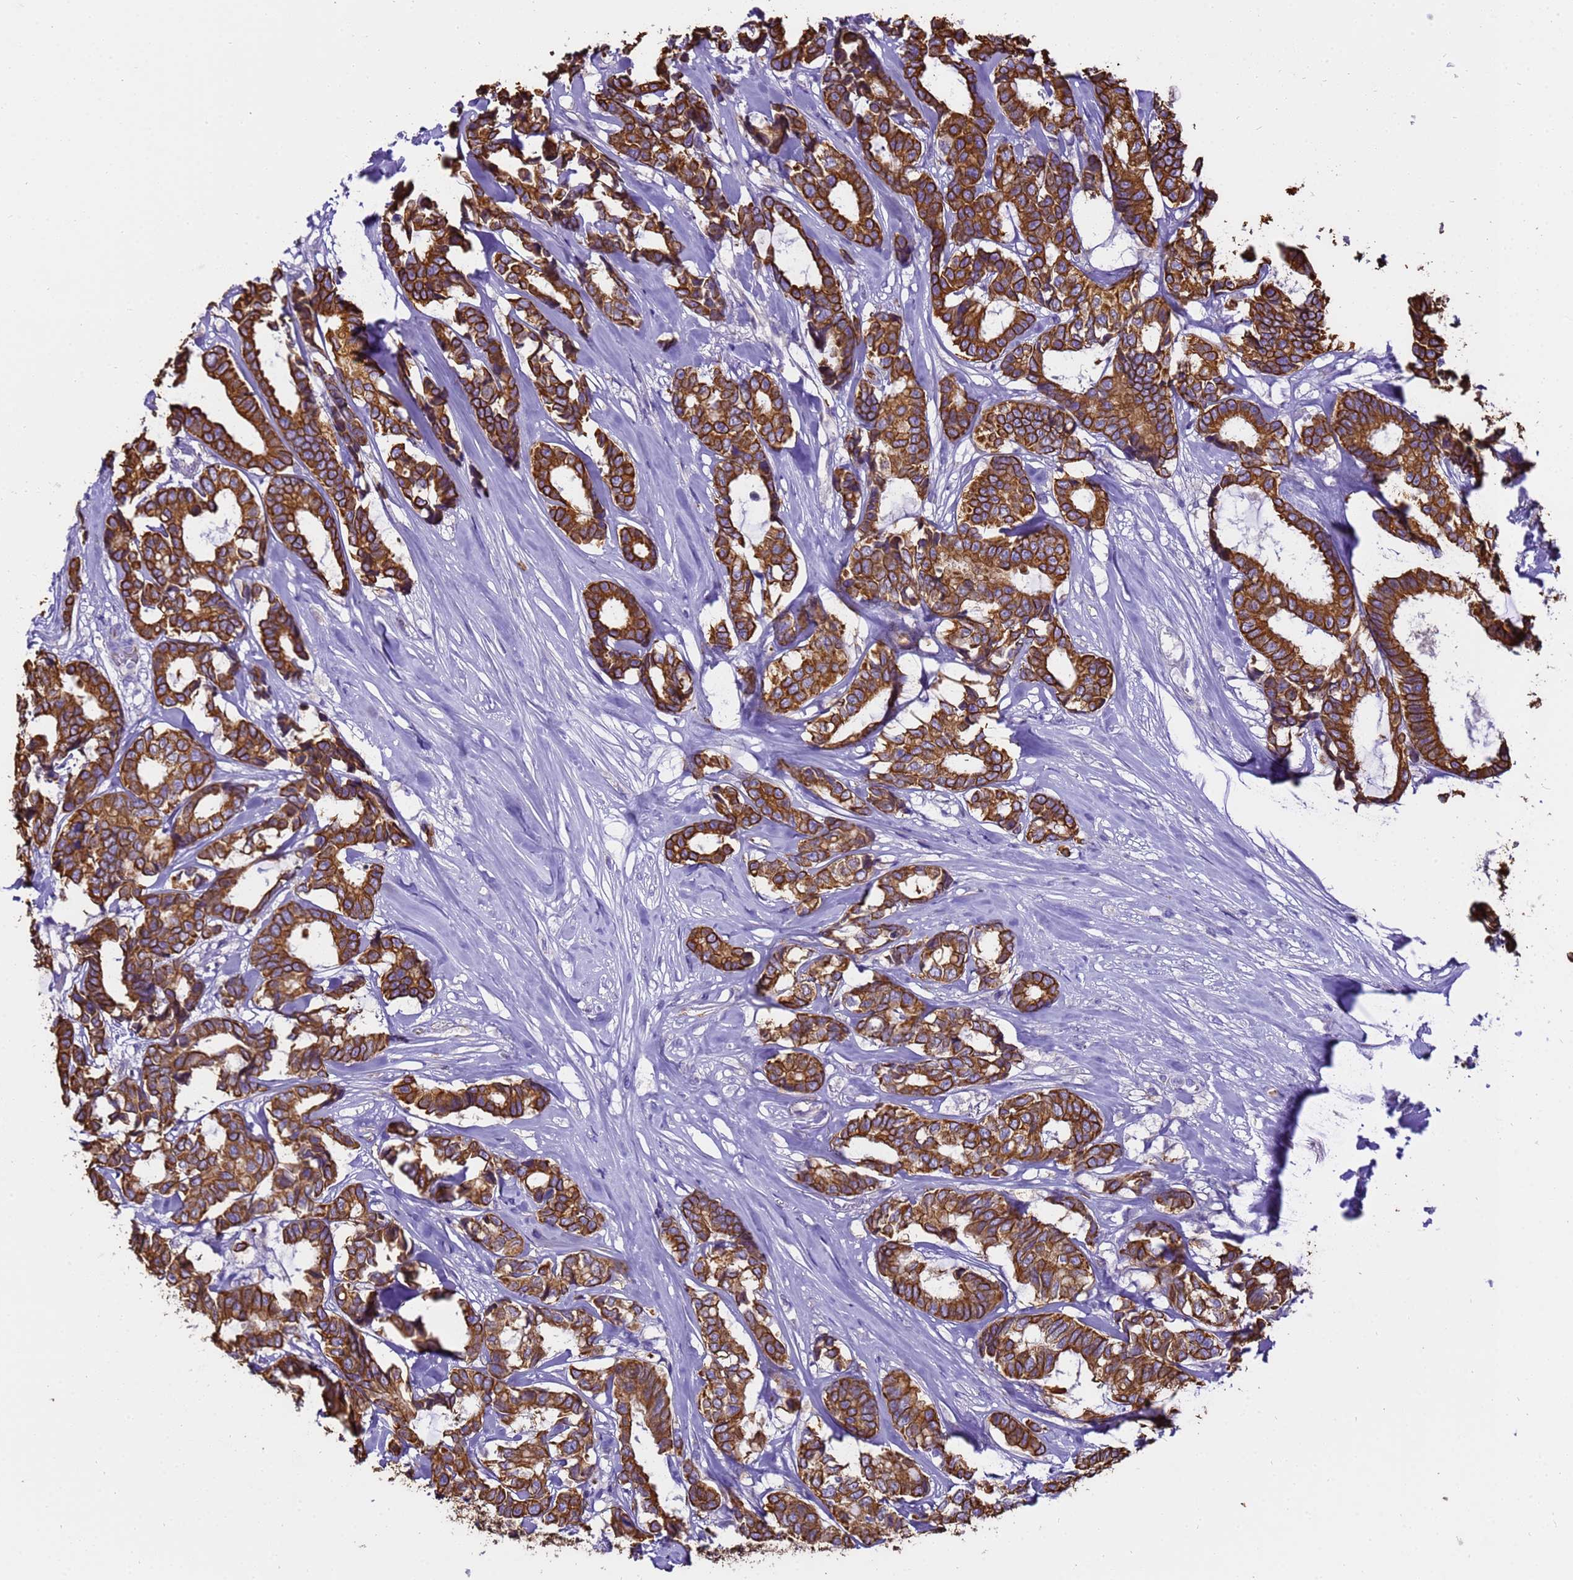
{"staining": {"intensity": "strong", "quantity": ">75%", "location": "cytoplasmic/membranous"}, "tissue": "breast cancer", "cell_type": "Tumor cells", "image_type": "cancer", "snomed": [{"axis": "morphology", "description": "Duct carcinoma"}, {"axis": "topography", "description": "Breast"}], "caption": "Immunohistochemistry (IHC) histopathology image of neoplastic tissue: breast infiltrating ductal carcinoma stained using immunohistochemistry (IHC) demonstrates high levels of strong protein expression localized specifically in the cytoplasmic/membranous of tumor cells, appearing as a cytoplasmic/membranous brown color.", "gene": "PIEZO2", "patient": {"sex": "female", "age": 87}}